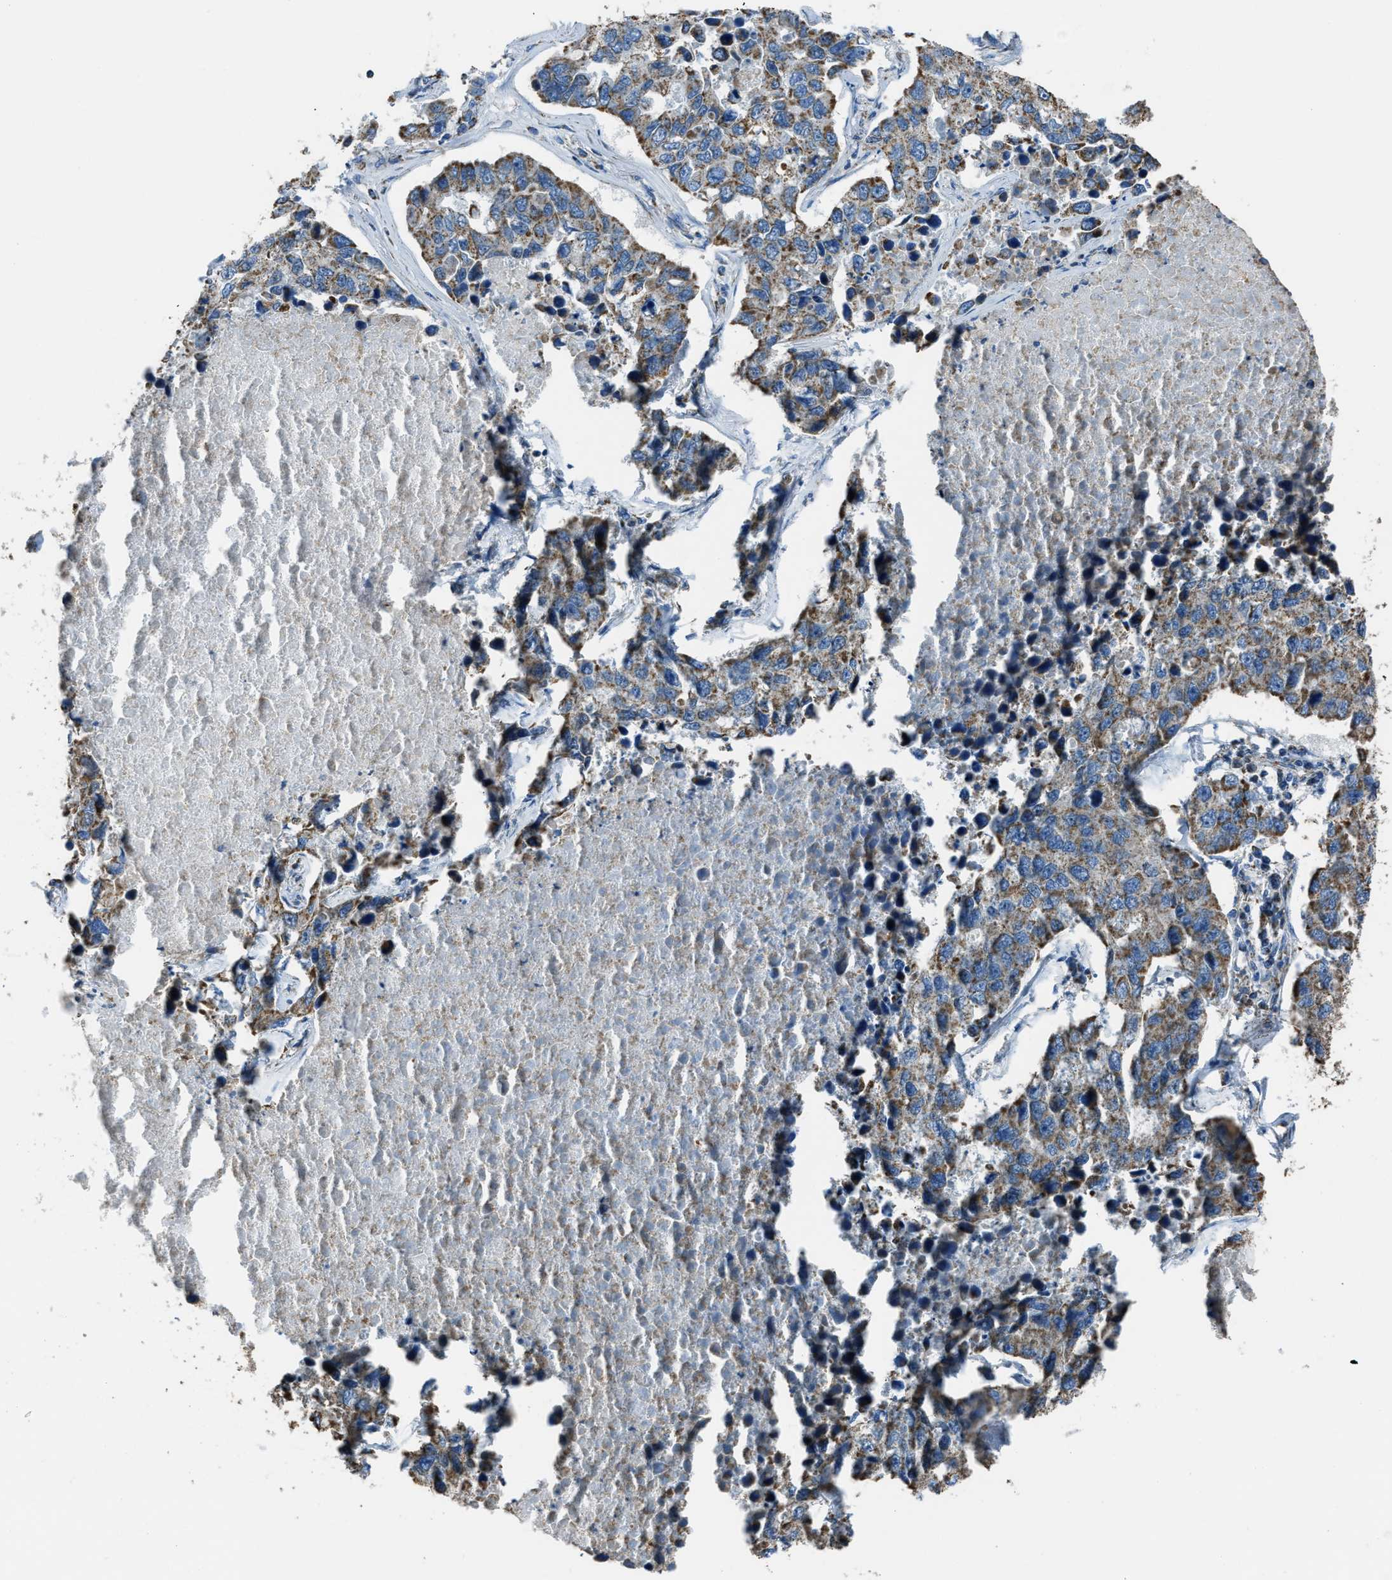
{"staining": {"intensity": "moderate", "quantity": ">75%", "location": "cytoplasmic/membranous"}, "tissue": "lung cancer", "cell_type": "Tumor cells", "image_type": "cancer", "snomed": [{"axis": "morphology", "description": "Adenocarcinoma, NOS"}, {"axis": "topography", "description": "Lung"}], "caption": "An immunohistochemistry (IHC) photomicrograph of neoplastic tissue is shown. Protein staining in brown labels moderate cytoplasmic/membranous positivity in adenocarcinoma (lung) within tumor cells.", "gene": "SLC25A11", "patient": {"sex": "male", "age": 64}}